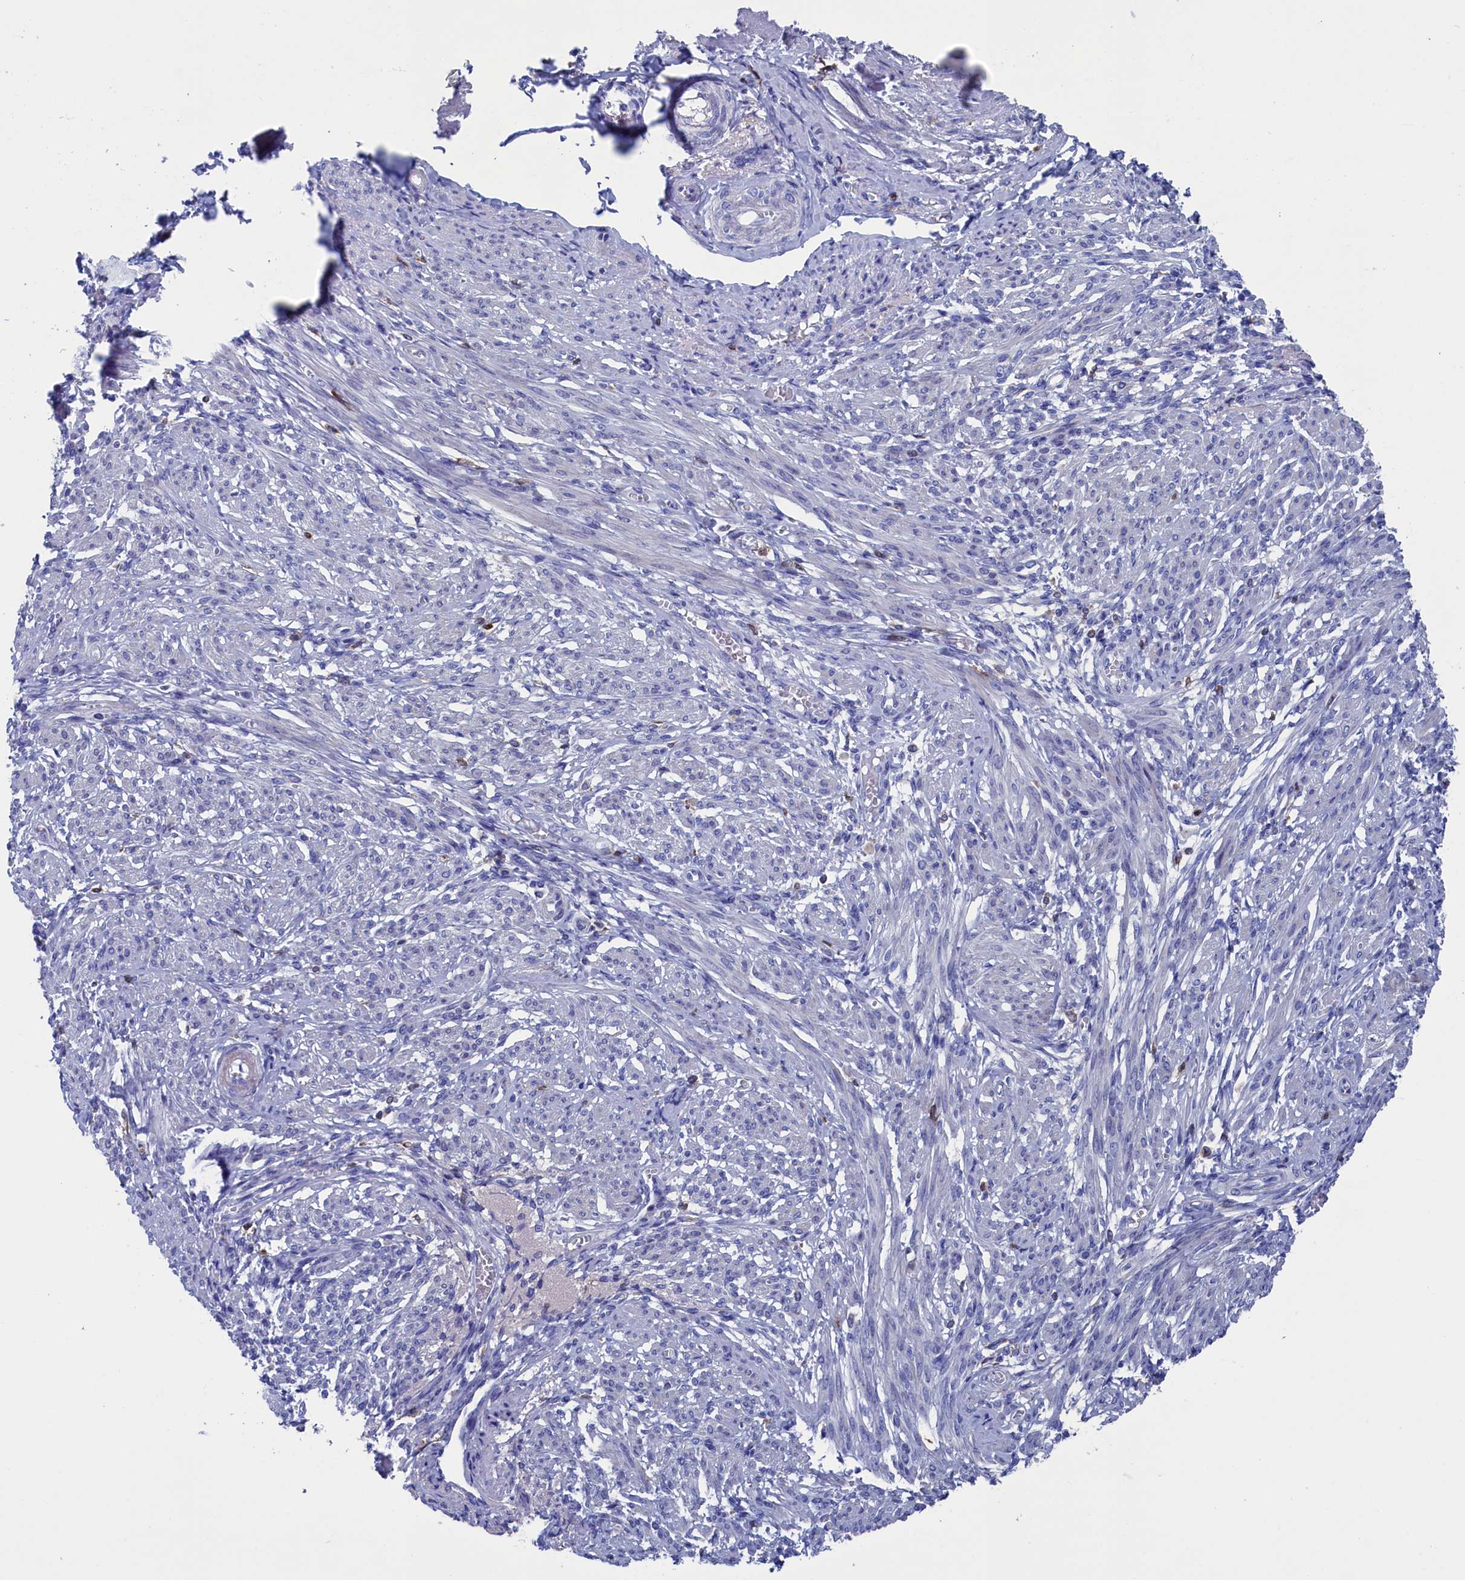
{"staining": {"intensity": "negative", "quantity": "none", "location": "none"}, "tissue": "smooth muscle", "cell_type": "Smooth muscle cells", "image_type": "normal", "snomed": [{"axis": "morphology", "description": "Normal tissue, NOS"}, {"axis": "topography", "description": "Smooth muscle"}], "caption": "Immunohistochemistry (IHC) photomicrograph of unremarkable human smooth muscle stained for a protein (brown), which displays no positivity in smooth muscle cells.", "gene": "TYROBP", "patient": {"sex": "female", "age": 39}}